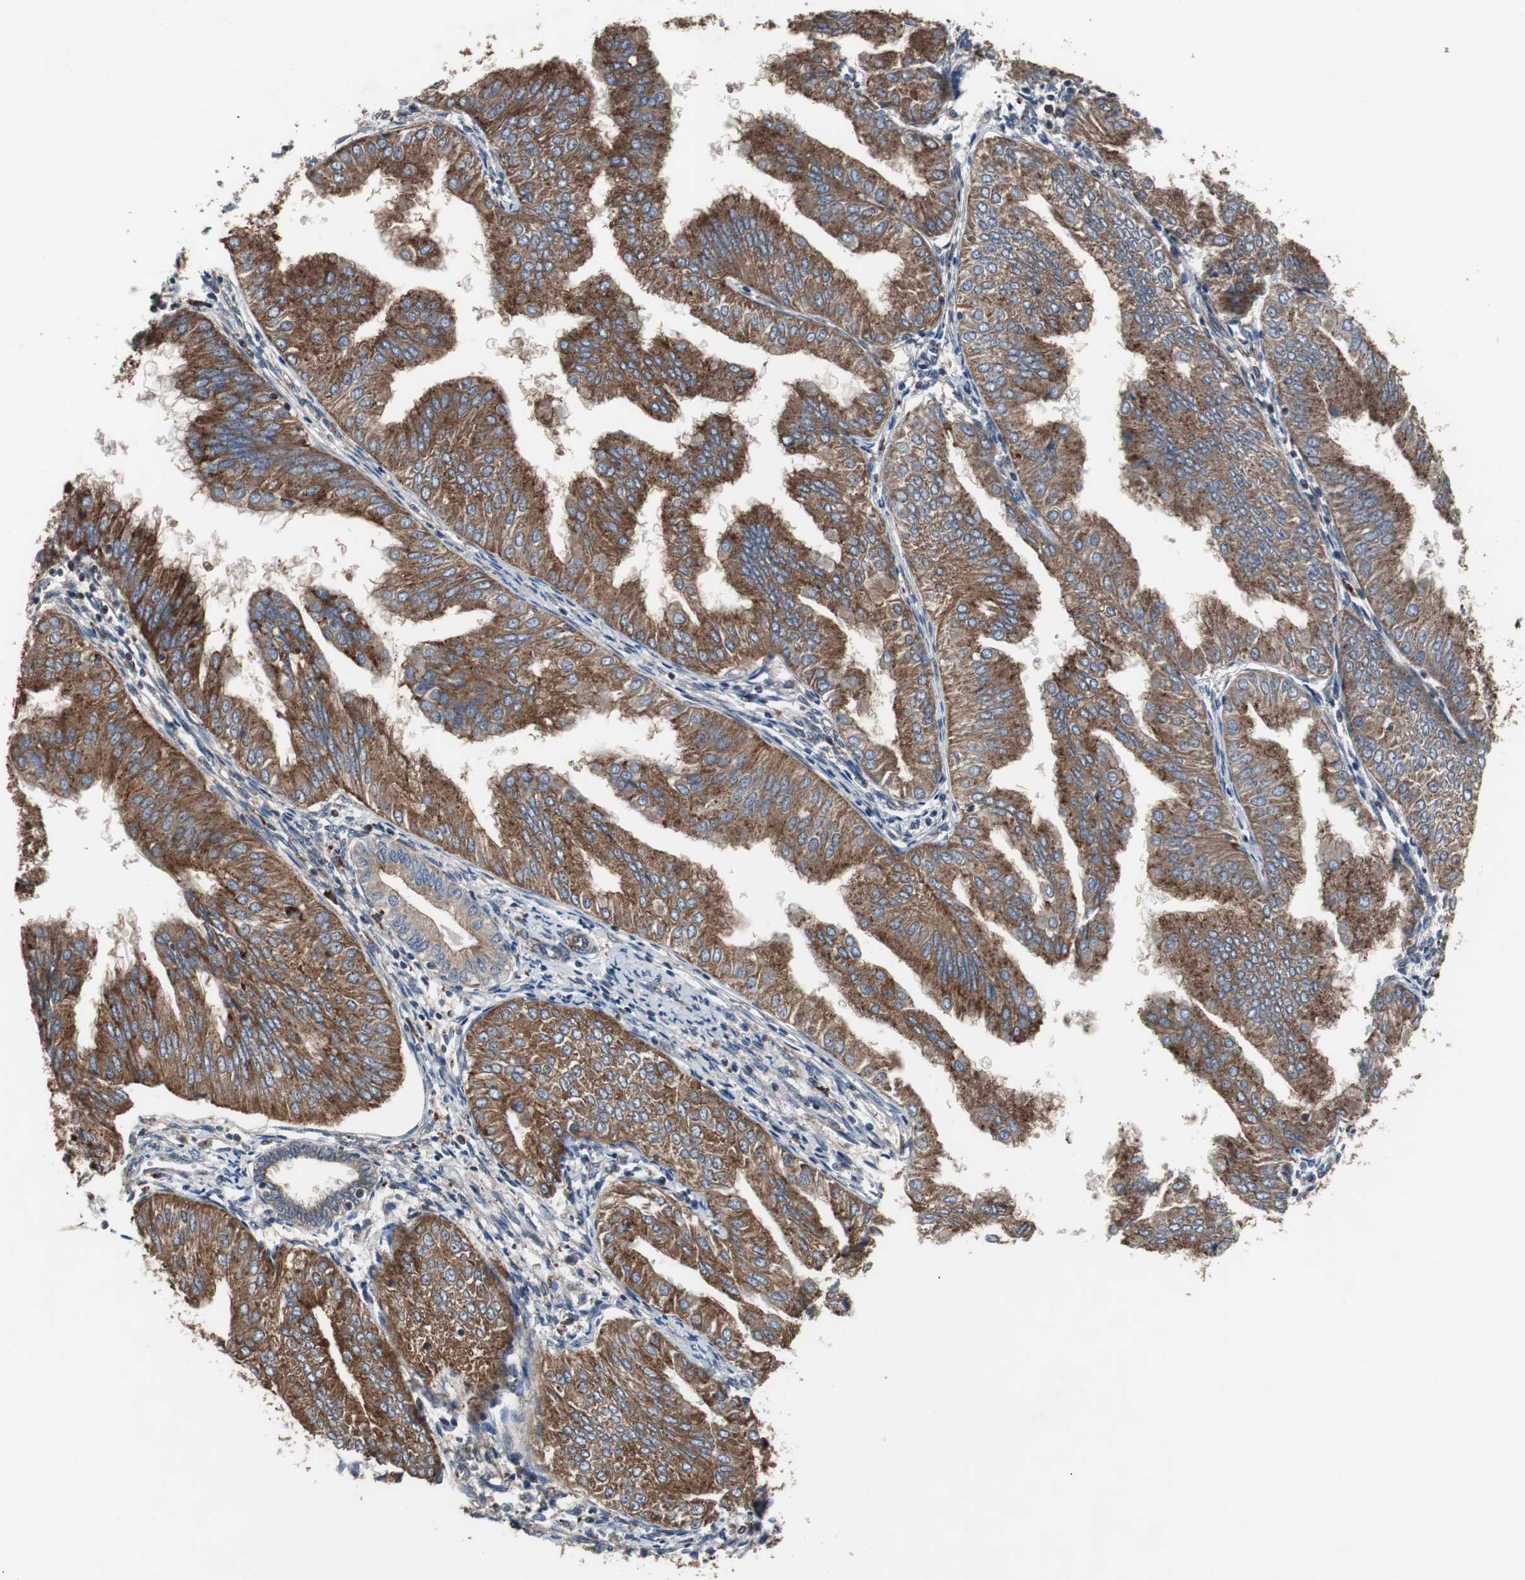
{"staining": {"intensity": "strong", "quantity": ">75%", "location": "cytoplasmic/membranous"}, "tissue": "endometrial cancer", "cell_type": "Tumor cells", "image_type": "cancer", "snomed": [{"axis": "morphology", "description": "Adenocarcinoma, NOS"}, {"axis": "topography", "description": "Endometrium"}], "caption": "The photomicrograph displays immunohistochemical staining of endometrial adenocarcinoma. There is strong cytoplasmic/membranous staining is identified in approximately >75% of tumor cells. (Brightfield microscopy of DAB IHC at high magnification).", "gene": "USP10", "patient": {"sex": "female", "age": 53}}